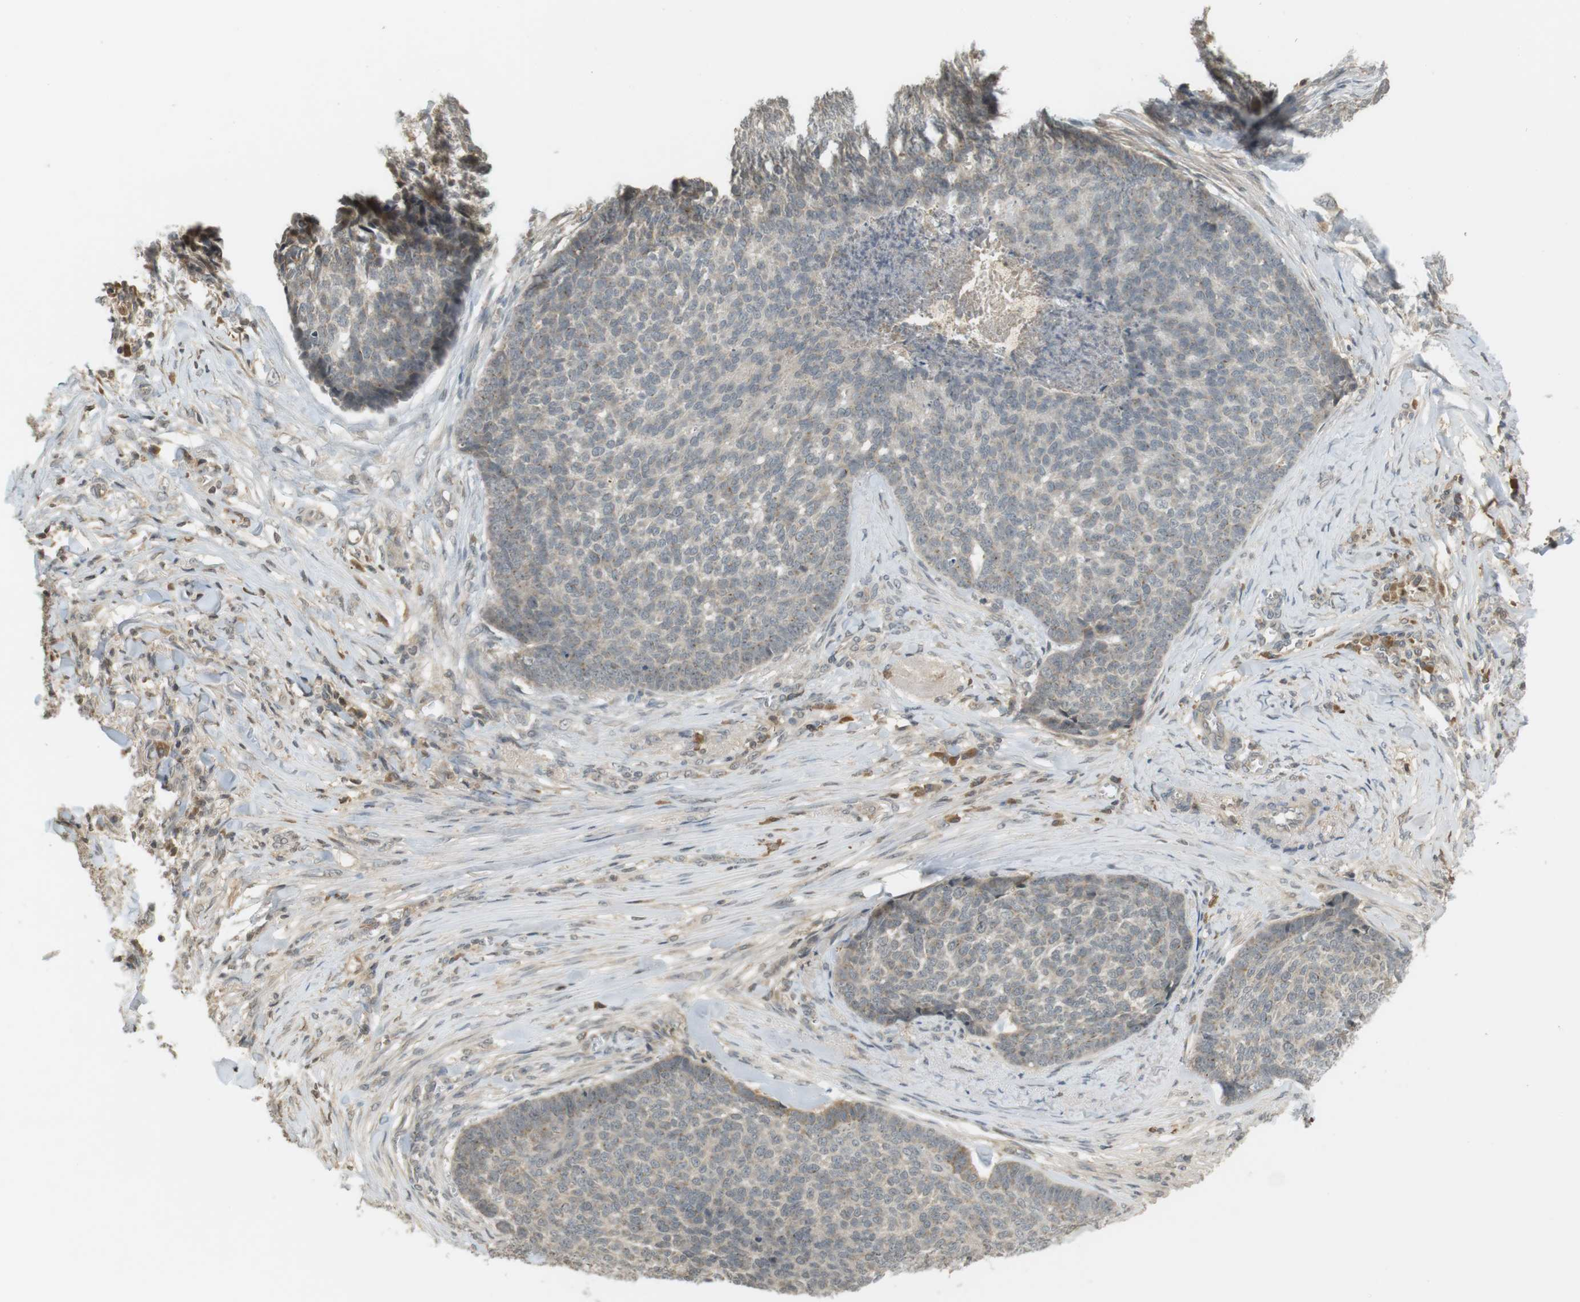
{"staining": {"intensity": "moderate", "quantity": "<25%", "location": "cytoplasmic/membranous"}, "tissue": "skin cancer", "cell_type": "Tumor cells", "image_type": "cancer", "snomed": [{"axis": "morphology", "description": "Basal cell carcinoma"}, {"axis": "topography", "description": "Skin"}], "caption": "There is low levels of moderate cytoplasmic/membranous staining in tumor cells of skin cancer (basal cell carcinoma), as demonstrated by immunohistochemical staining (brown color).", "gene": "SRR", "patient": {"sex": "male", "age": 84}}